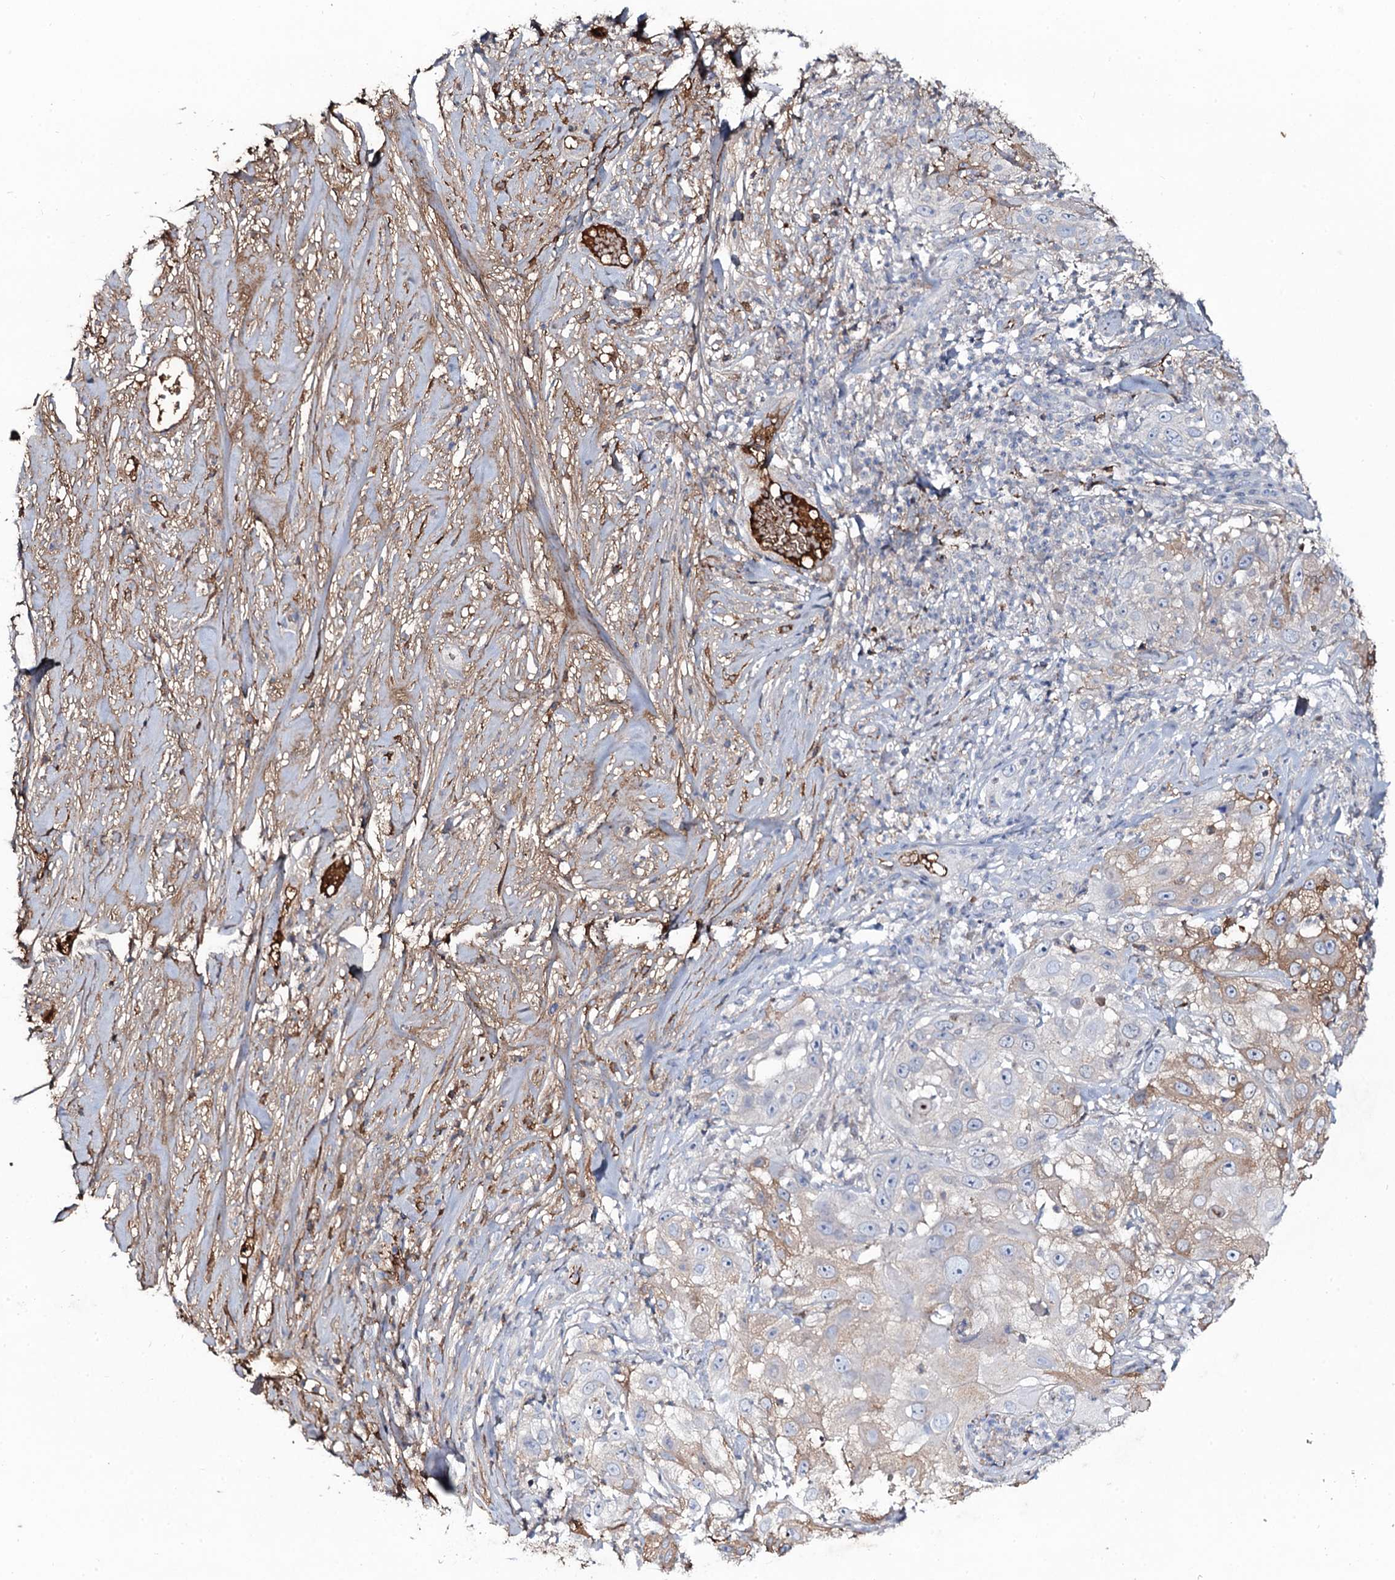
{"staining": {"intensity": "moderate", "quantity": "<25%", "location": "cytoplasmic/membranous"}, "tissue": "skin cancer", "cell_type": "Tumor cells", "image_type": "cancer", "snomed": [{"axis": "morphology", "description": "Squamous cell carcinoma, NOS"}, {"axis": "topography", "description": "Skin"}], "caption": "Immunohistochemistry image of human squamous cell carcinoma (skin) stained for a protein (brown), which shows low levels of moderate cytoplasmic/membranous staining in about <25% of tumor cells.", "gene": "EDN1", "patient": {"sex": "female", "age": 44}}